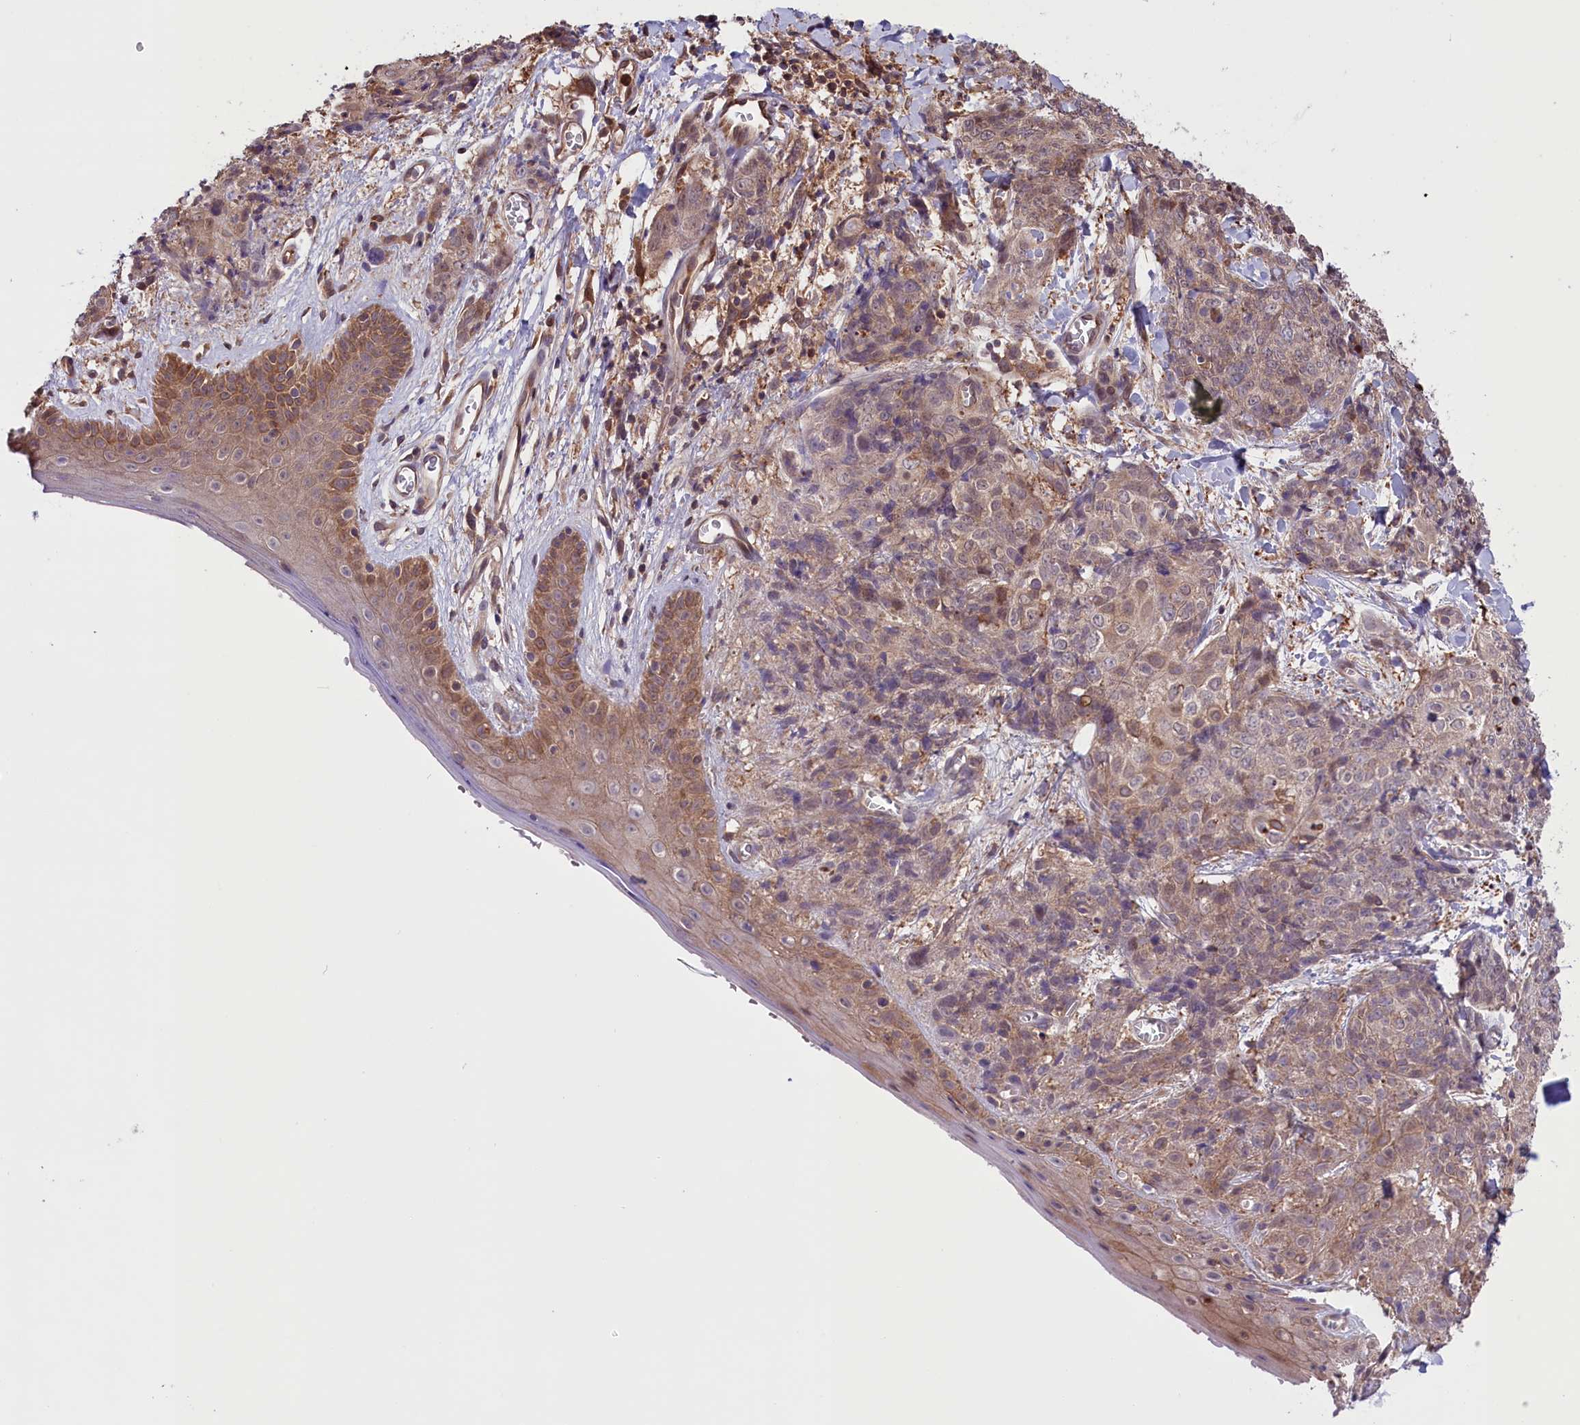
{"staining": {"intensity": "weak", "quantity": "25%-75%", "location": "cytoplasmic/membranous,nuclear"}, "tissue": "skin cancer", "cell_type": "Tumor cells", "image_type": "cancer", "snomed": [{"axis": "morphology", "description": "Squamous cell carcinoma, NOS"}, {"axis": "topography", "description": "Skin"}, {"axis": "topography", "description": "Vulva"}], "caption": "This histopathology image displays skin cancer (squamous cell carcinoma) stained with immunohistochemistry to label a protein in brown. The cytoplasmic/membranous and nuclear of tumor cells show weak positivity for the protein. Nuclei are counter-stained blue.", "gene": "RIC8A", "patient": {"sex": "female", "age": 85}}